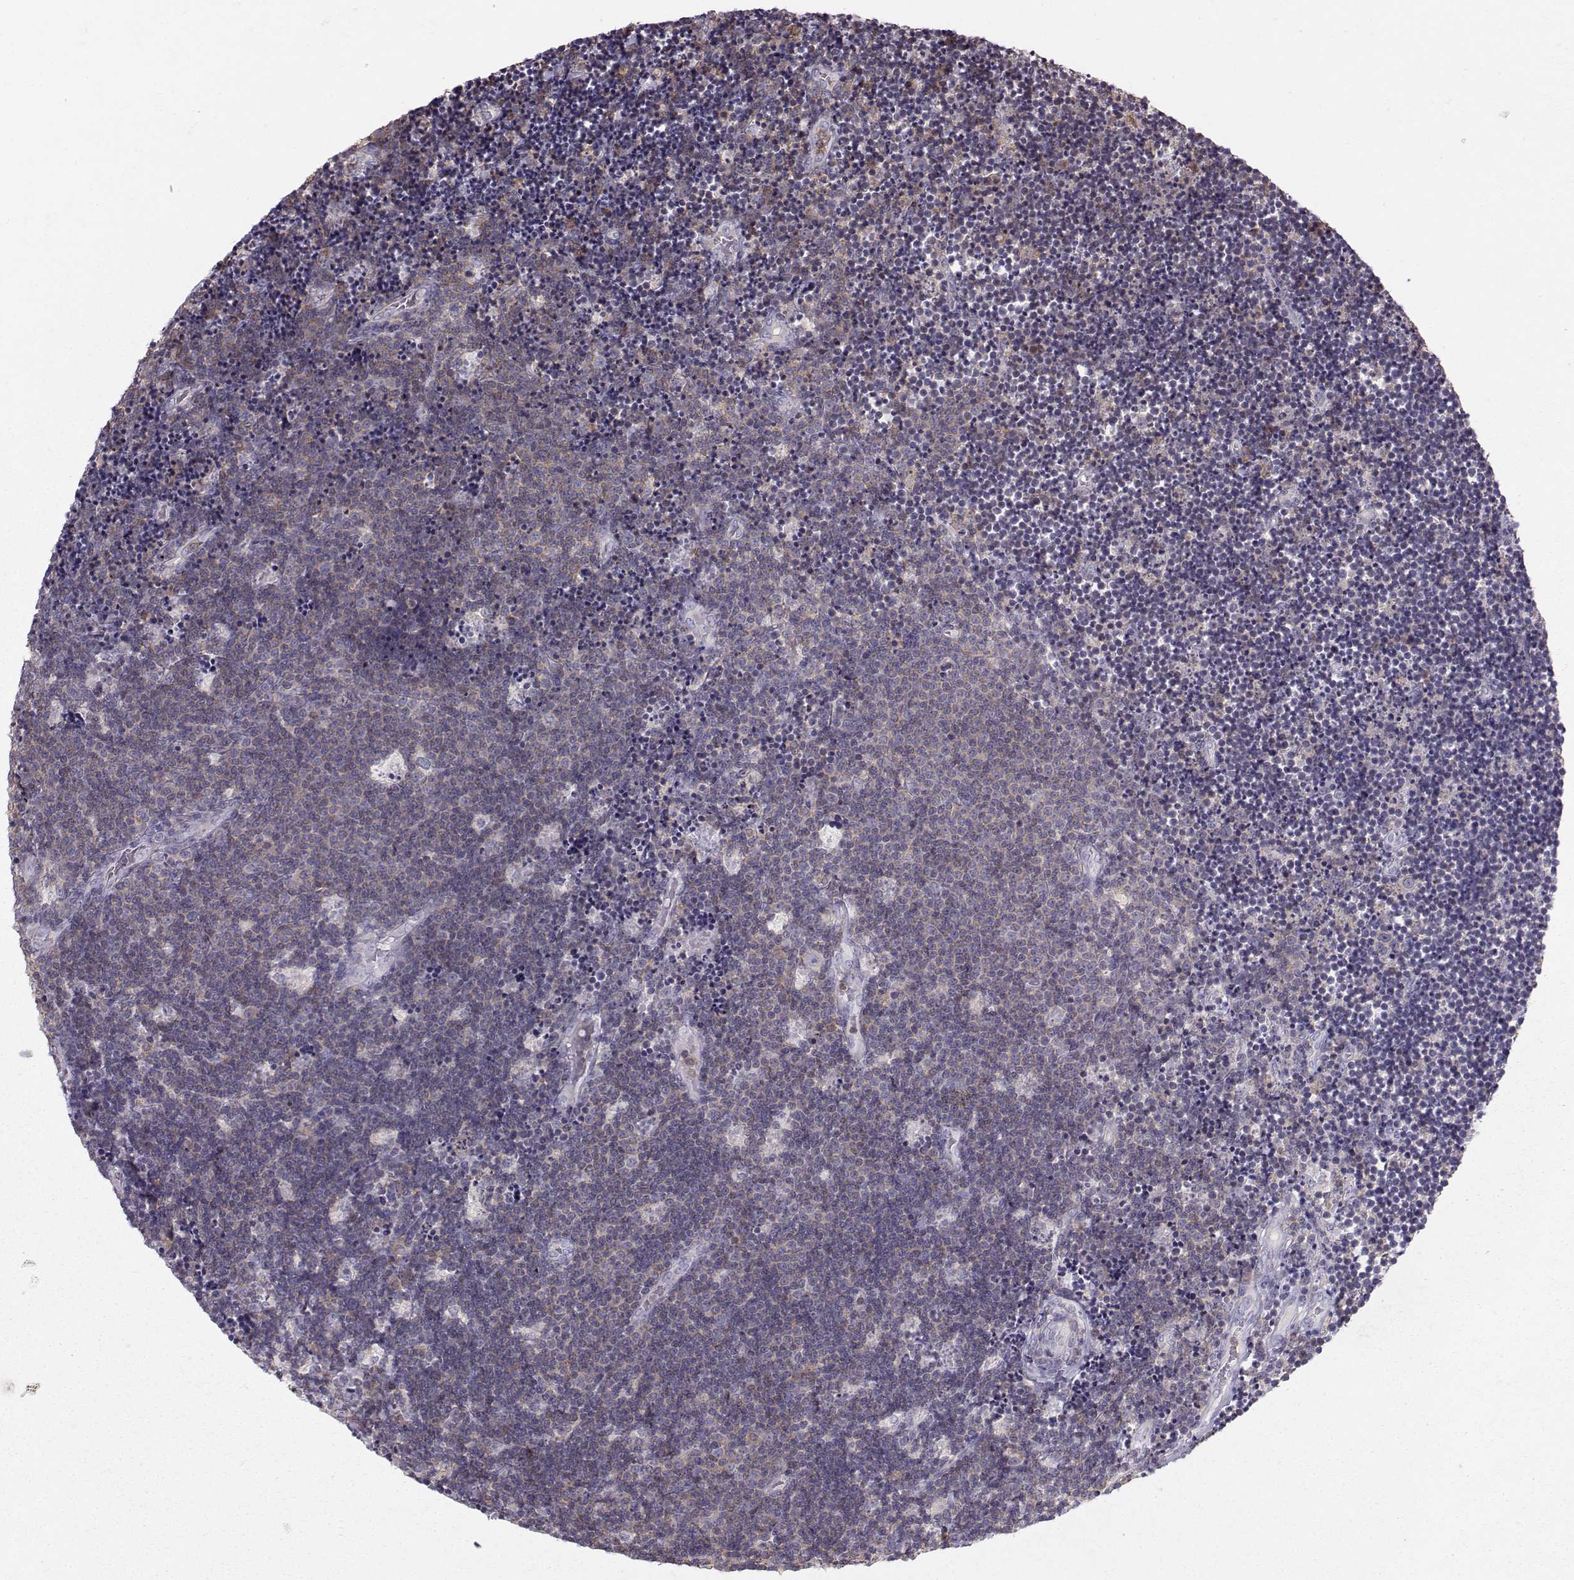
{"staining": {"intensity": "weak", "quantity": ">75%", "location": "cytoplasmic/membranous"}, "tissue": "lymphoma", "cell_type": "Tumor cells", "image_type": "cancer", "snomed": [{"axis": "morphology", "description": "Malignant lymphoma, non-Hodgkin's type, Low grade"}, {"axis": "topography", "description": "Brain"}], "caption": "IHC histopathology image of neoplastic tissue: malignant lymphoma, non-Hodgkin's type (low-grade) stained using immunohistochemistry (IHC) exhibits low levels of weak protein expression localized specifically in the cytoplasmic/membranous of tumor cells, appearing as a cytoplasmic/membranous brown color.", "gene": "ZBTB32", "patient": {"sex": "female", "age": 66}}